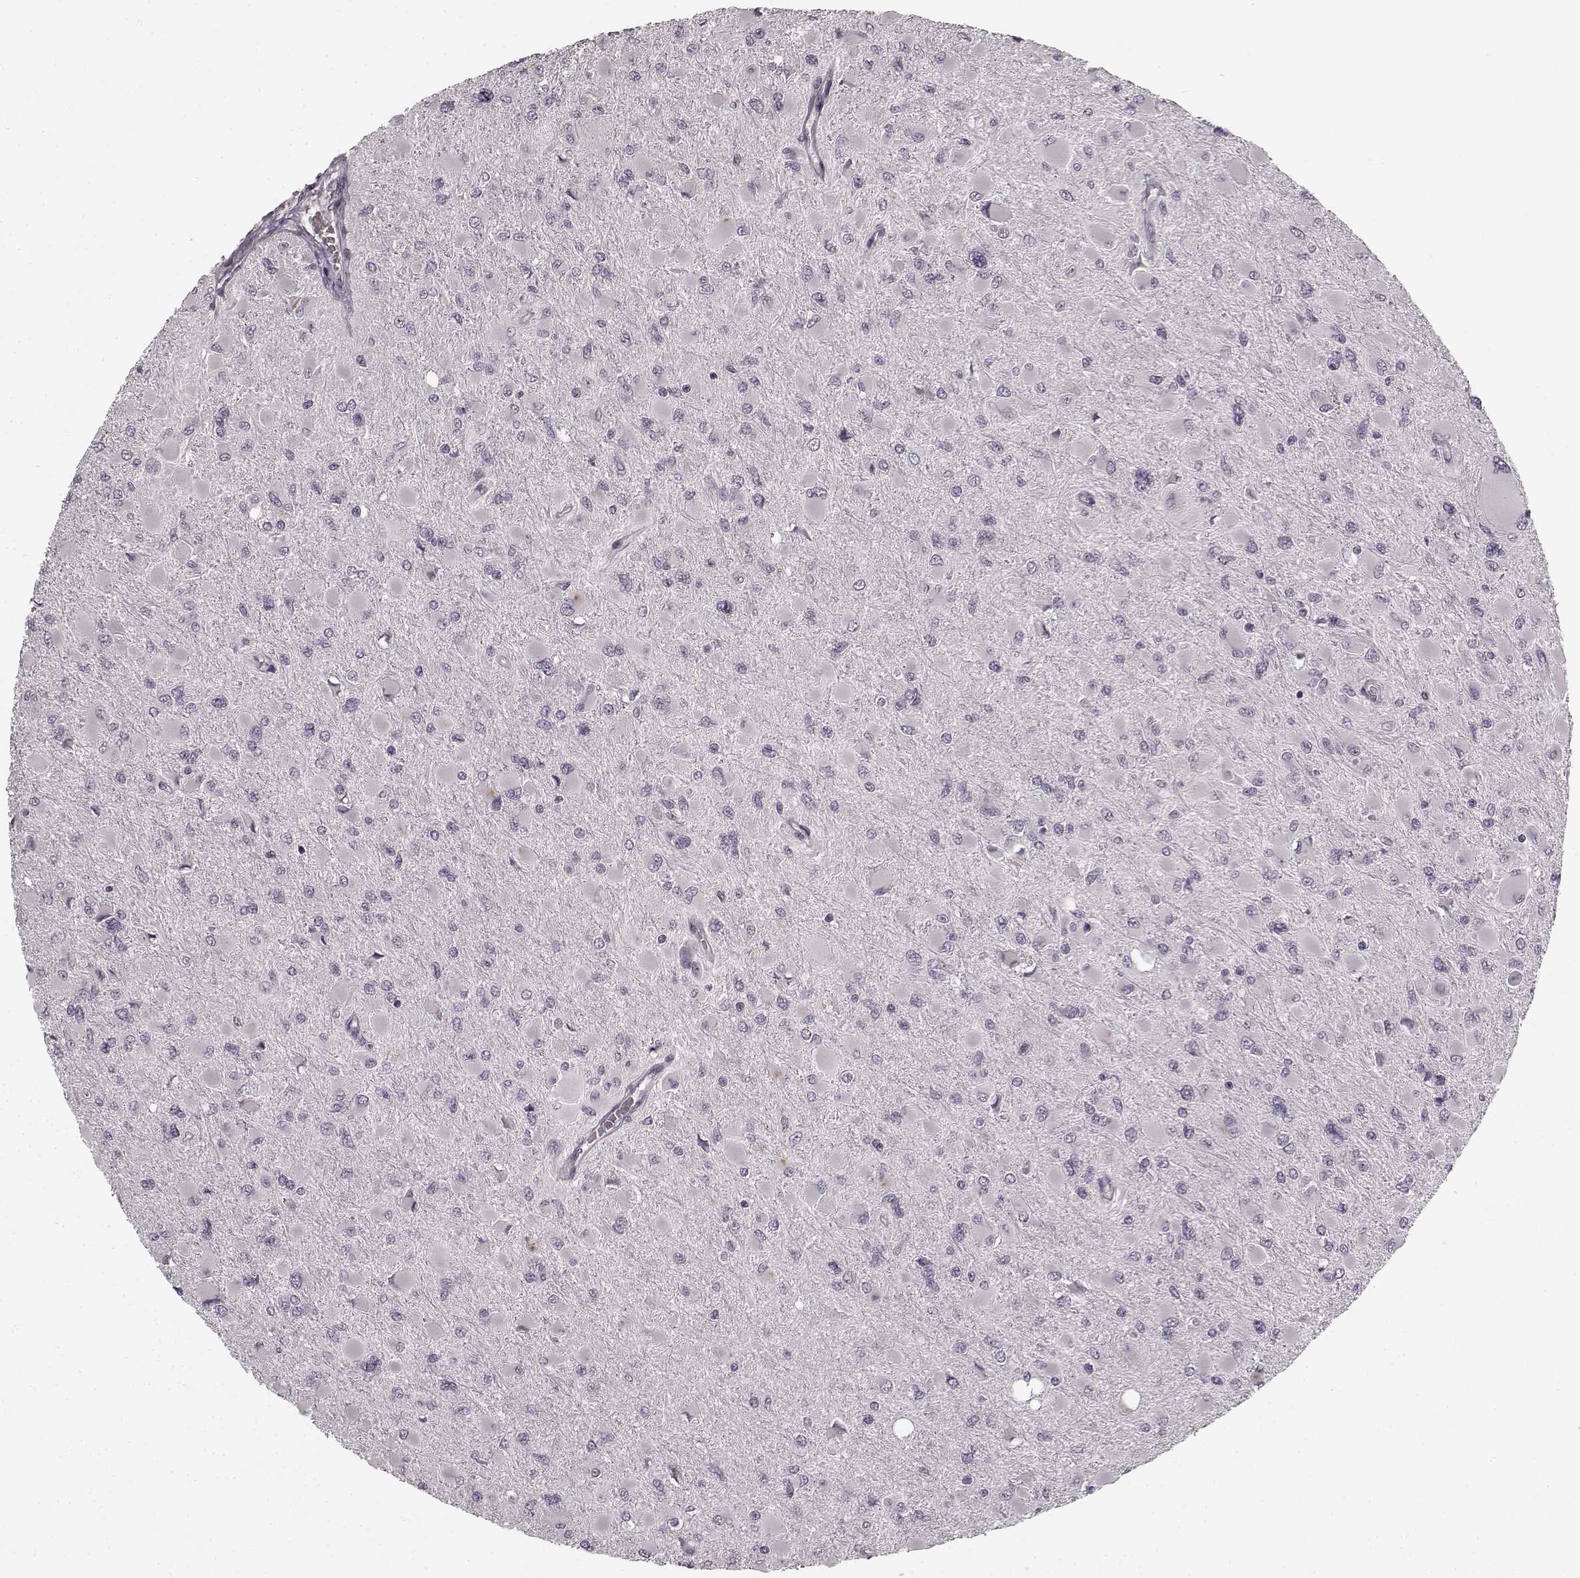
{"staining": {"intensity": "negative", "quantity": "none", "location": "none"}, "tissue": "glioma", "cell_type": "Tumor cells", "image_type": "cancer", "snomed": [{"axis": "morphology", "description": "Glioma, malignant, High grade"}, {"axis": "topography", "description": "Cerebral cortex"}], "caption": "The image shows no significant positivity in tumor cells of glioma.", "gene": "FAM234B", "patient": {"sex": "female", "age": 36}}